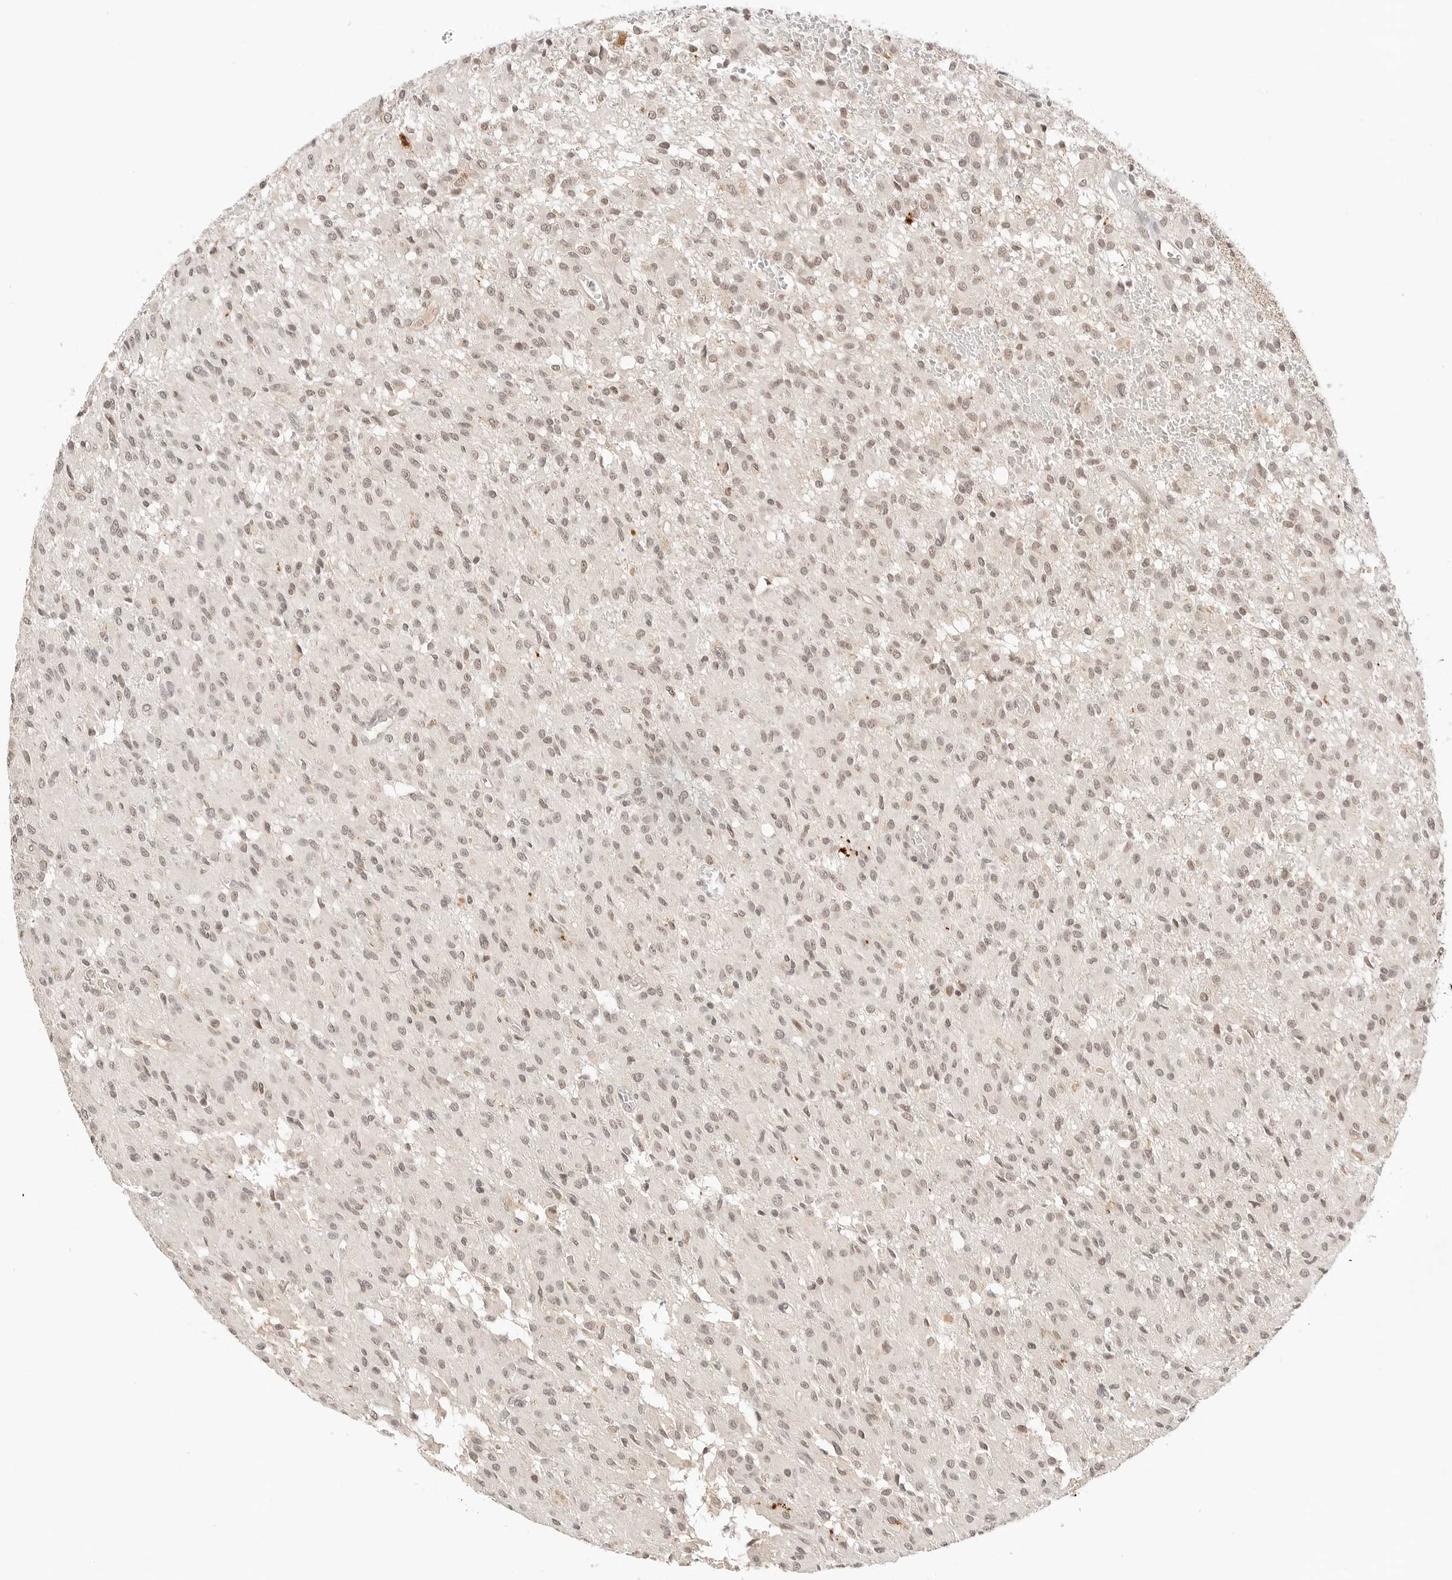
{"staining": {"intensity": "weak", "quantity": ">75%", "location": "nuclear"}, "tissue": "glioma", "cell_type": "Tumor cells", "image_type": "cancer", "snomed": [{"axis": "morphology", "description": "Glioma, malignant, High grade"}, {"axis": "topography", "description": "Brain"}], "caption": "A histopathology image of human malignant high-grade glioma stained for a protein exhibits weak nuclear brown staining in tumor cells. The protein is stained brown, and the nuclei are stained in blue (DAB (3,3'-diaminobenzidine) IHC with brightfield microscopy, high magnification).", "gene": "SEPTIN4", "patient": {"sex": "female", "age": 59}}